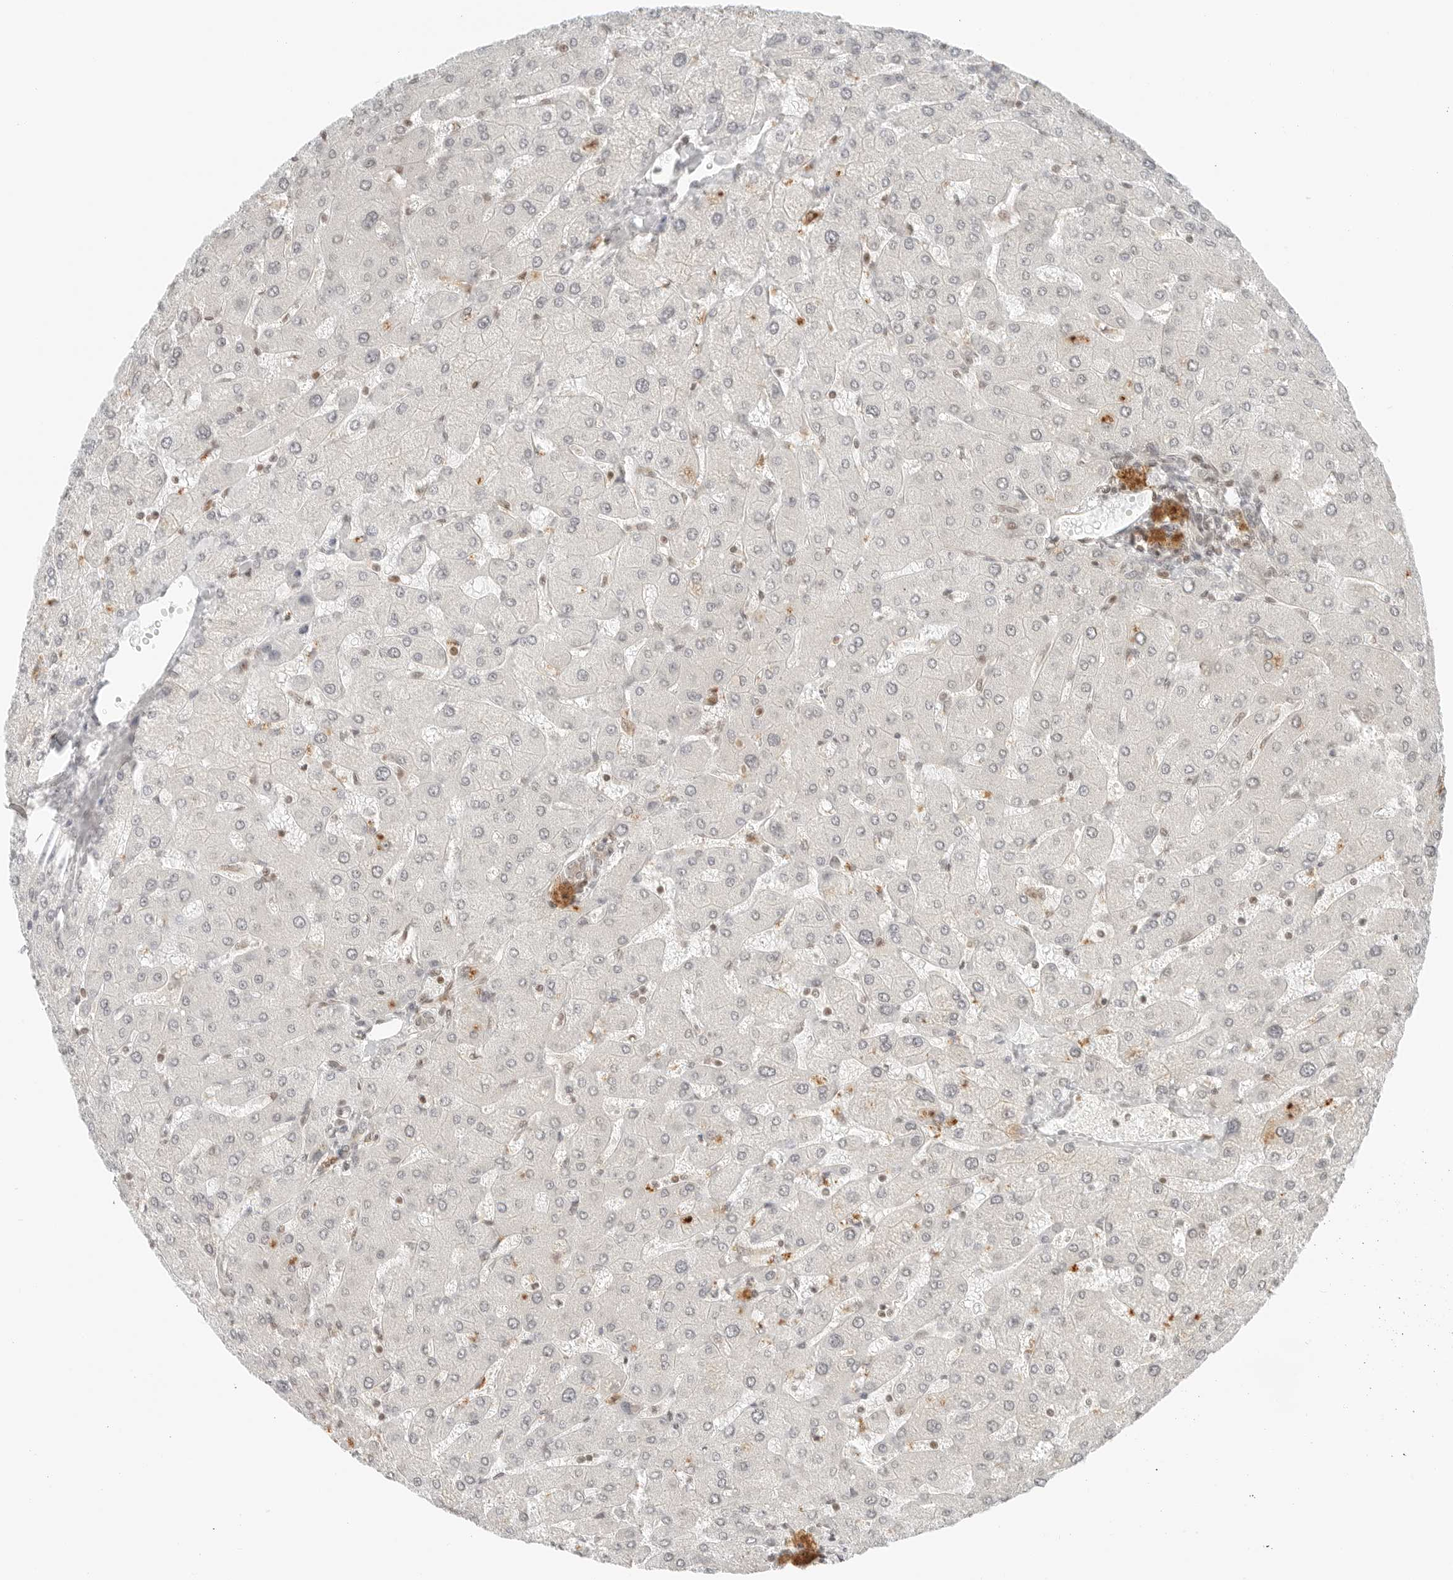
{"staining": {"intensity": "weak", "quantity": "<25%", "location": "cytoplasmic/membranous,nuclear"}, "tissue": "liver", "cell_type": "Cholangiocytes", "image_type": "normal", "snomed": [{"axis": "morphology", "description": "Normal tissue, NOS"}, {"axis": "topography", "description": "Liver"}], "caption": "Liver stained for a protein using immunohistochemistry reveals no staining cholangiocytes.", "gene": "CRTC2", "patient": {"sex": "male", "age": 55}}